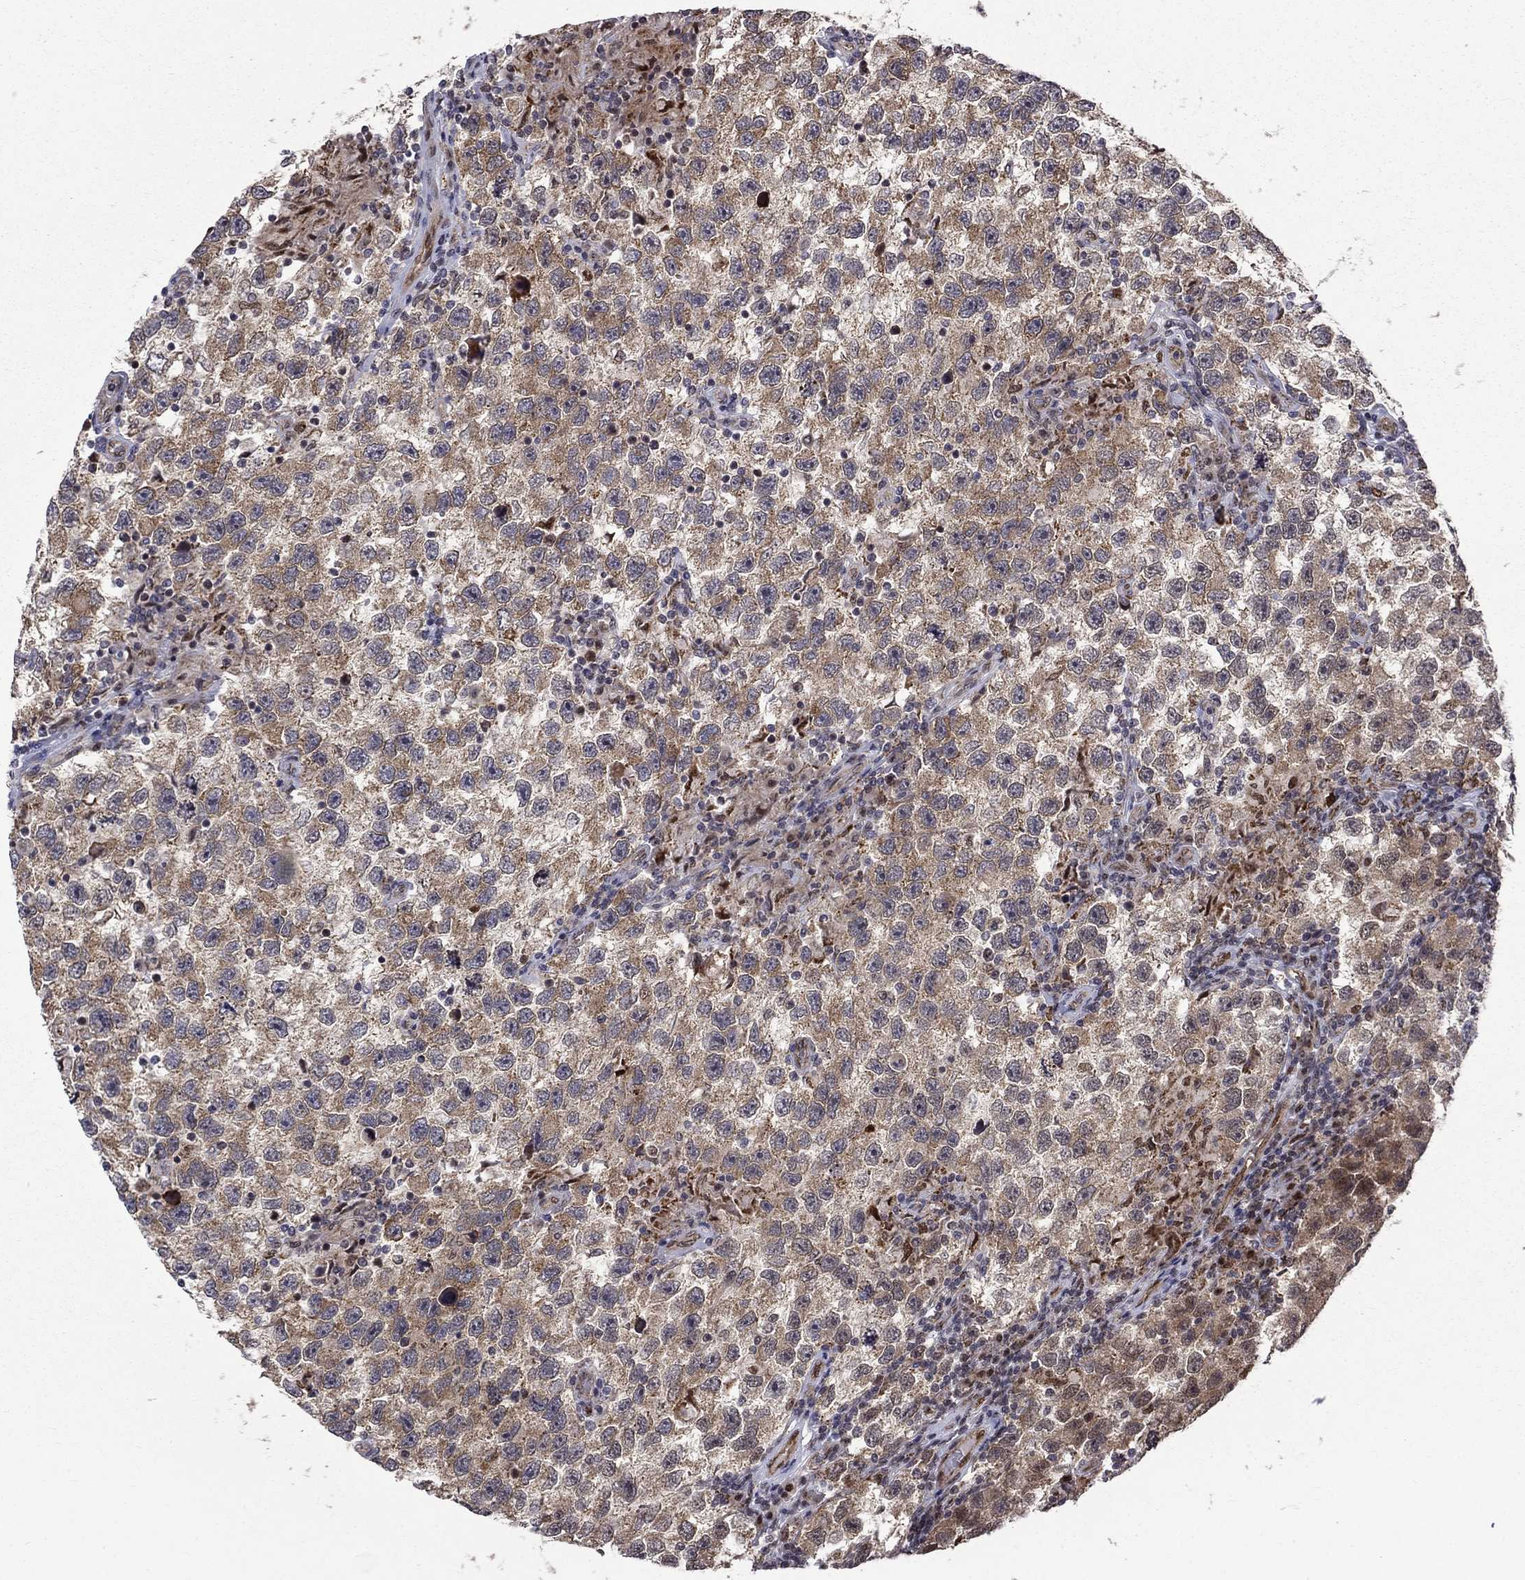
{"staining": {"intensity": "moderate", "quantity": "25%-75%", "location": "cytoplasmic/membranous"}, "tissue": "testis cancer", "cell_type": "Tumor cells", "image_type": "cancer", "snomed": [{"axis": "morphology", "description": "Seminoma, NOS"}, {"axis": "topography", "description": "Testis"}], "caption": "Immunohistochemical staining of testis cancer (seminoma) exhibits medium levels of moderate cytoplasmic/membranous positivity in approximately 25%-75% of tumor cells.", "gene": "KPNA3", "patient": {"sex": "male", "age": 26}}